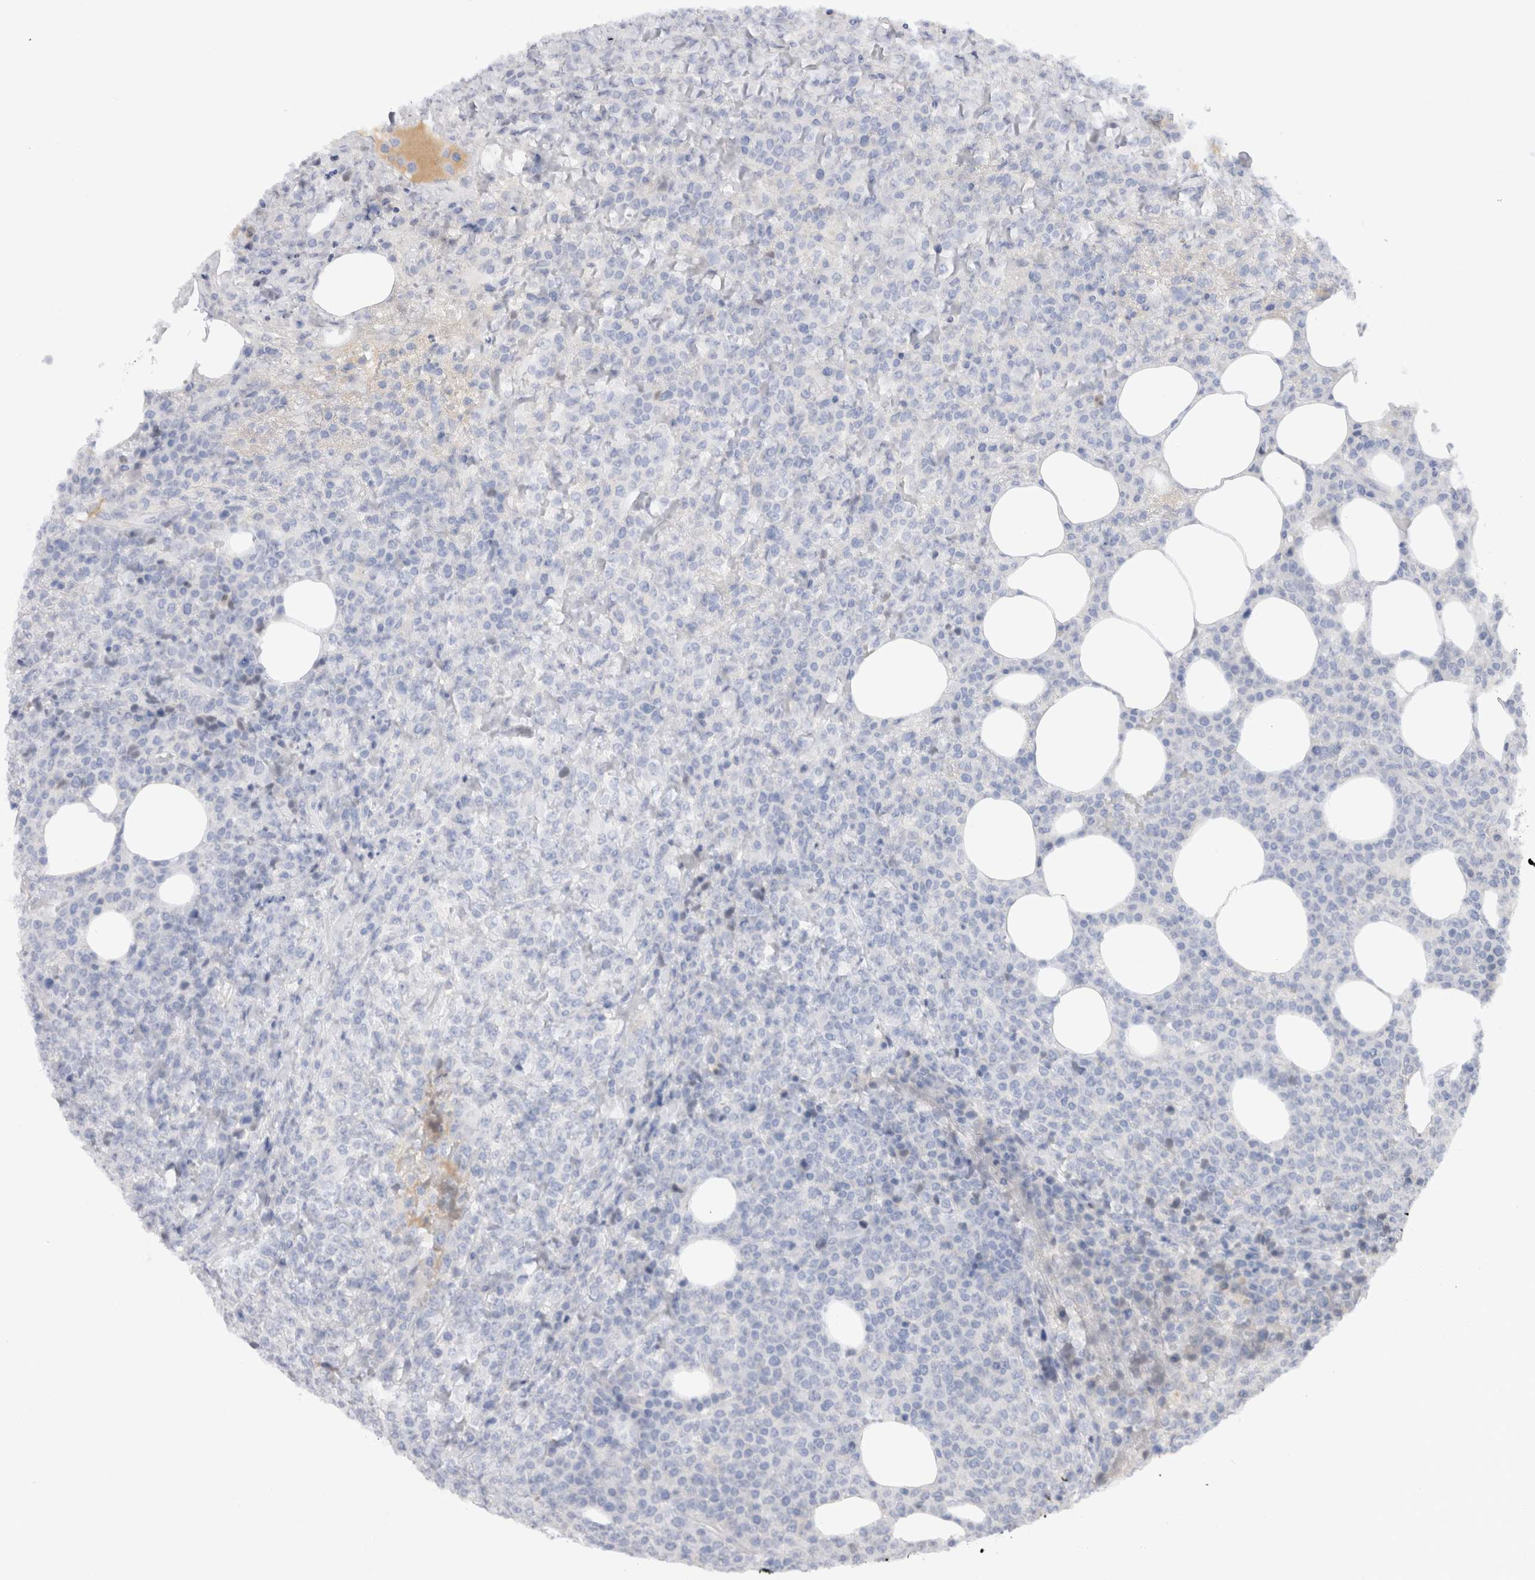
{"staining": {"intensity": "negative", "quantity": "none", "location": "none"}, "tissue": "lymphoma", "cell_type": "Tumor cells", "image_type": "cancer", "snomed": [{"axis": "morphology", "description": "Malignant lymphoma, non-Hodgkin's type, High grade"}, {"axis": "topography", "description": "Lymph node"}], "caption": "There is no significant positivity in tumor cells of high-grade malignant lymphoma, non-Hodgkin's type.", "gene": "C9orf50", "patient": {"sex": "male", "age": 13}}